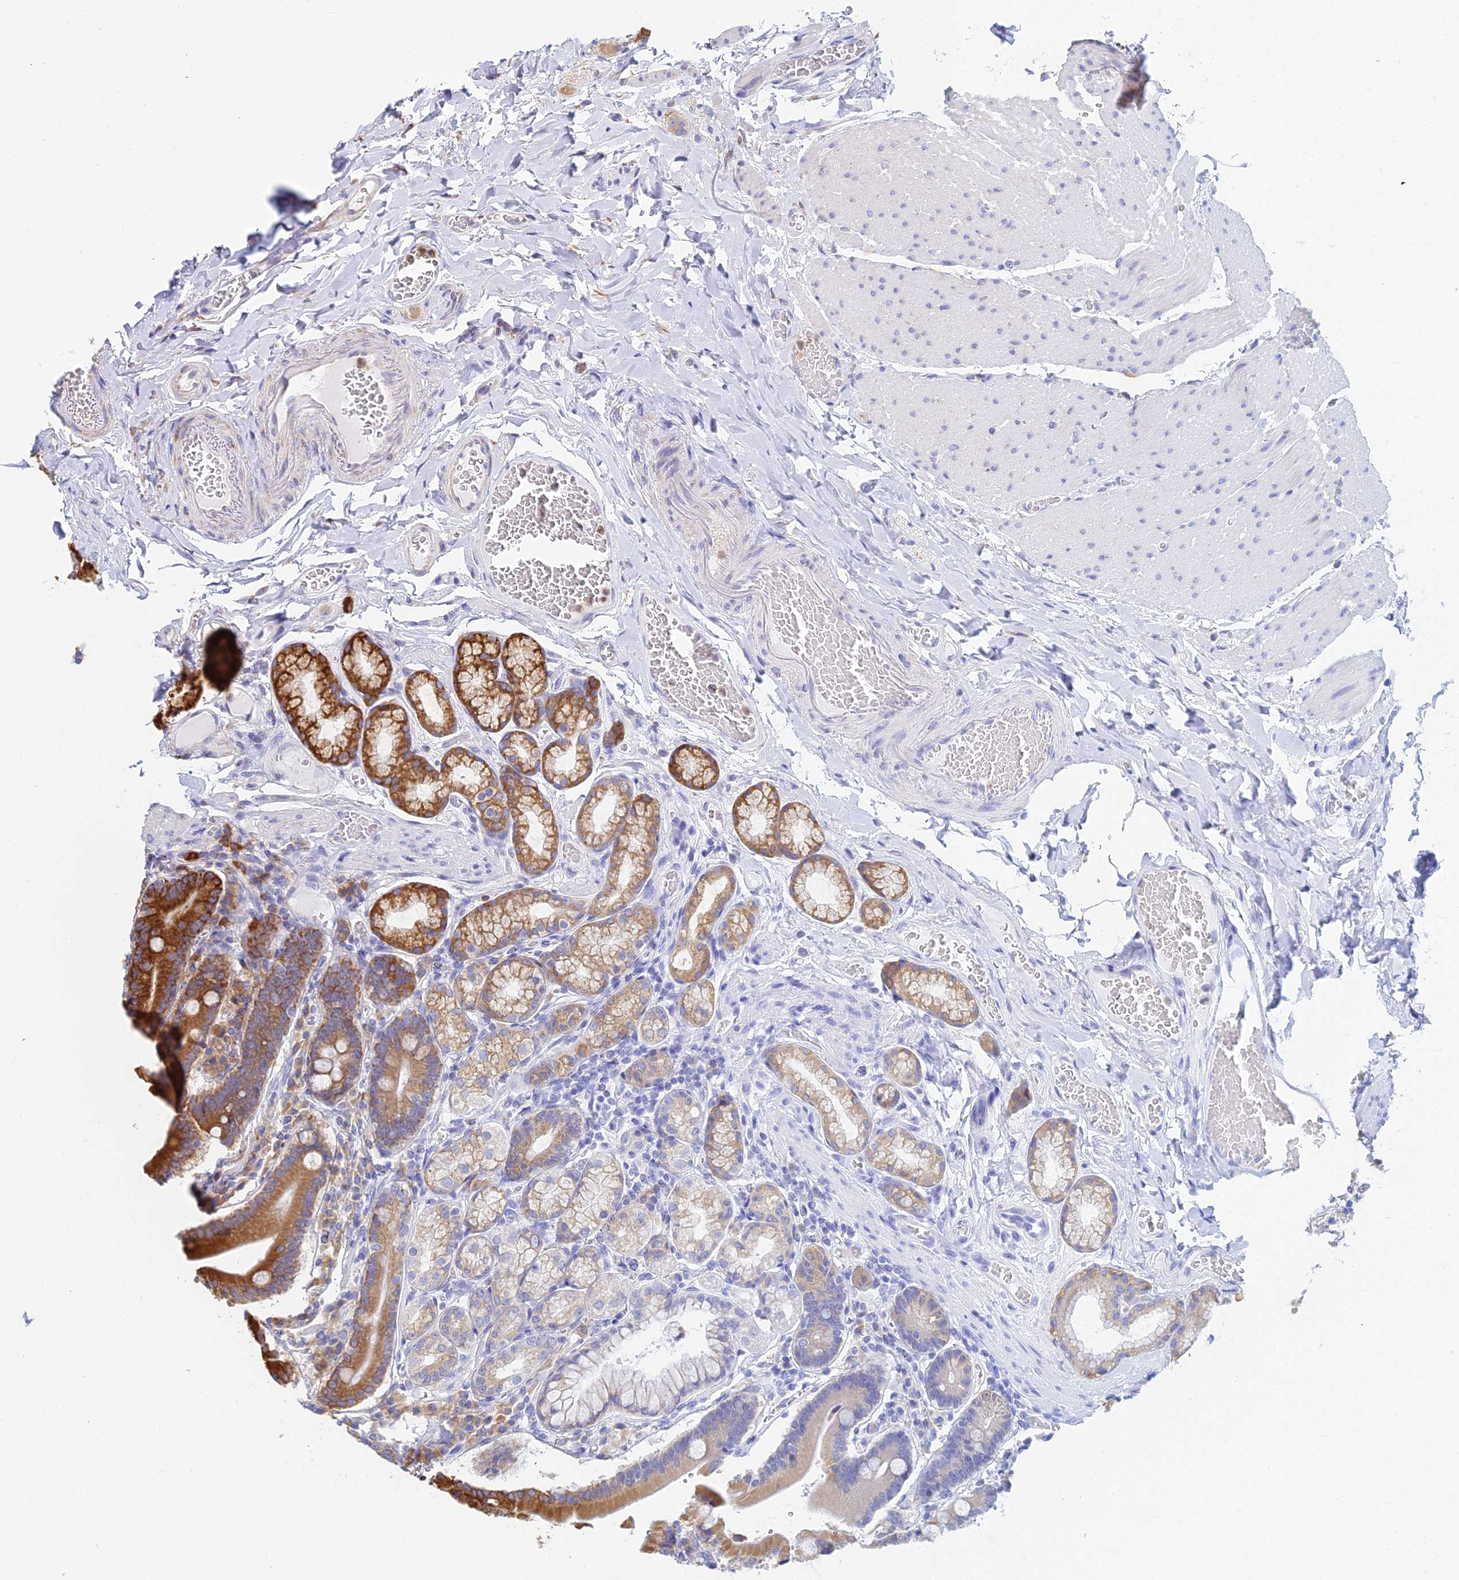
{"staining": {"intensity": "strong", "quantity": "25%-75%", "location": "cytoplasmic/membranous"}, "tissue": "duodenum", "cell_type": "Glandular cells", "image_type": "normal", "snomed": [{"axis": "morphology", "description": "Normal tissue, NOS"}, {"axis": "topography", "description": "Duodenum"}], "caption": "This micrograph displays normal duodenum stained with IHC to label a protein in brown. The cytoplasmic/membranous of glandular cells show strong positivity for the protein. Nuclei are counter-stained blue.", "gene": "CCT6A", "patient": {"sex": "female", "age": 62}}